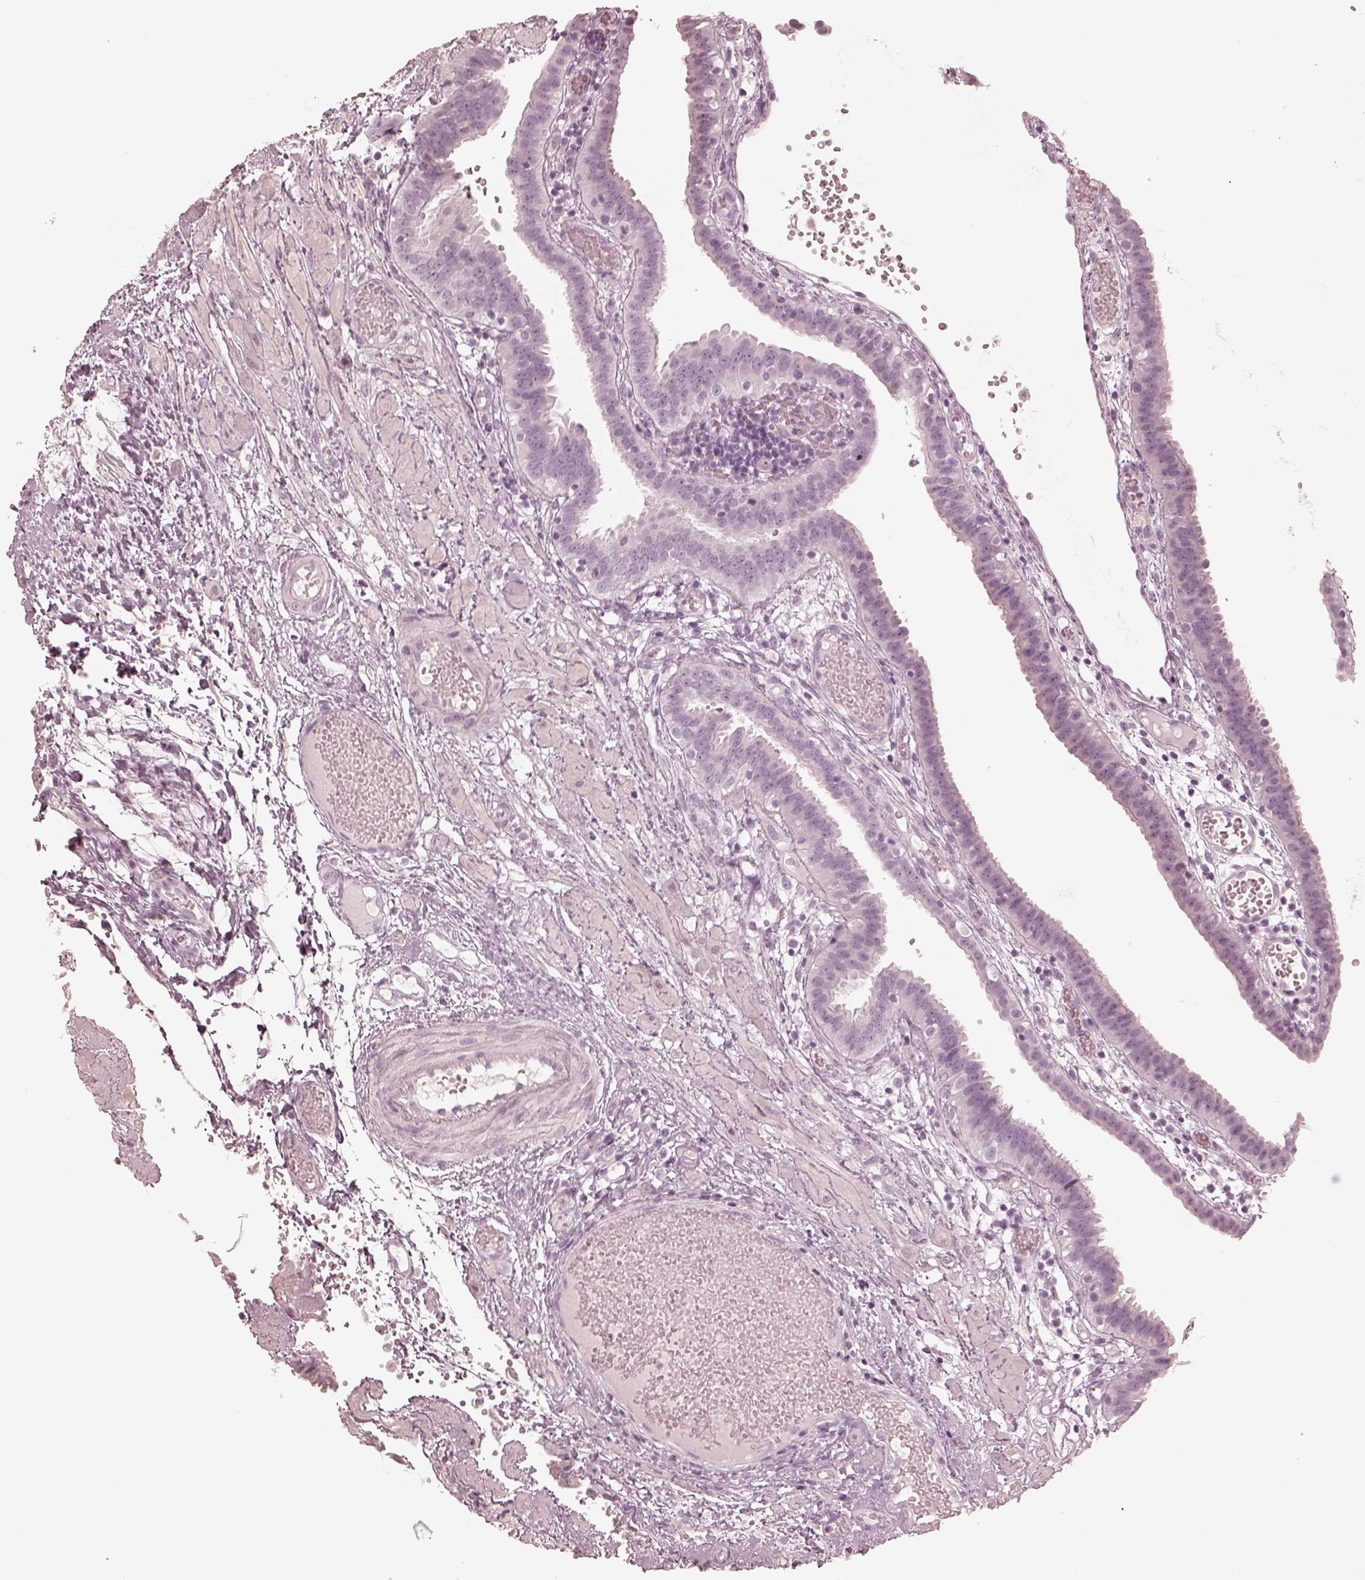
{"staining": {"intensity": "negative", "quantity": "none", "location": "none"}, "tissue": "fallopian tube", "cell_type": "Glandular cells", "image_type": "normal", "snomed": [{"axis": "morphology", "description": "Normal tissue, NOS"}, {"axis": "topography", "description": "Fallopian tube"}], "caption": "There is no significant expression in glandular cells of fallopian tube. (DAB IHC visualized using brightfield microscopy, high magnification).", "gene": "CALR3", "patient": {"sex": "female", "age": 37}}